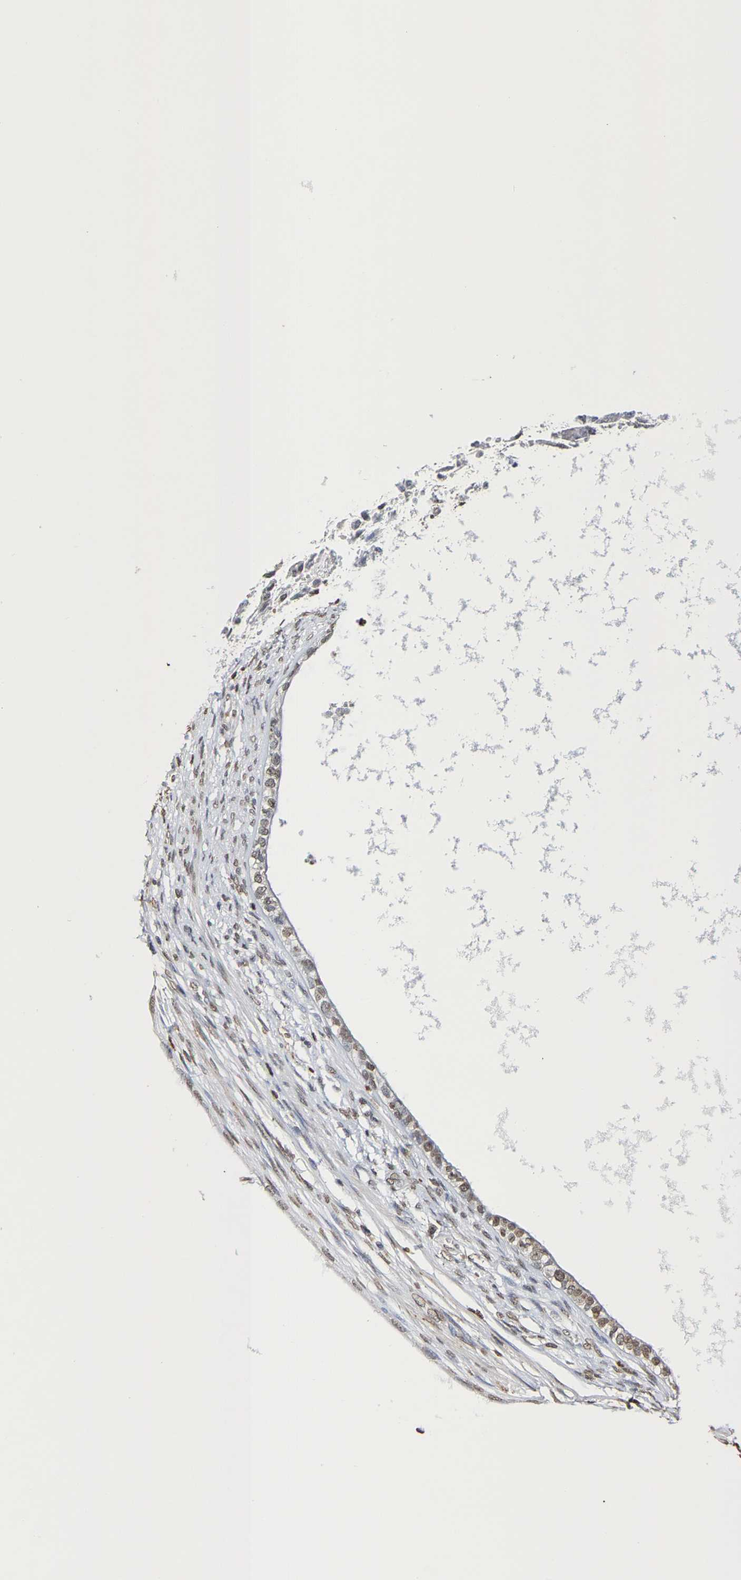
{"staining": {"intensity": "weak", "quantity": ">75%", "location": "nuclear"}, "tissue": "testis cancer", "cell_type": "Tumor cells", "image_type": "cancer", "snomed": [{"axis": "morphology", "description": "Carcinoma, Embryonal, NOS"}, {"axis": "topography", "description": "Testis"}], "caption": "This micrograph demonstrates immunohistochemistry (IHC) staining of human testis cancer, with low weak nuclear positivity in about >75% of tumor cells.", "gene": "ATF4", "patient": {"sex": "male", "age": 26}}